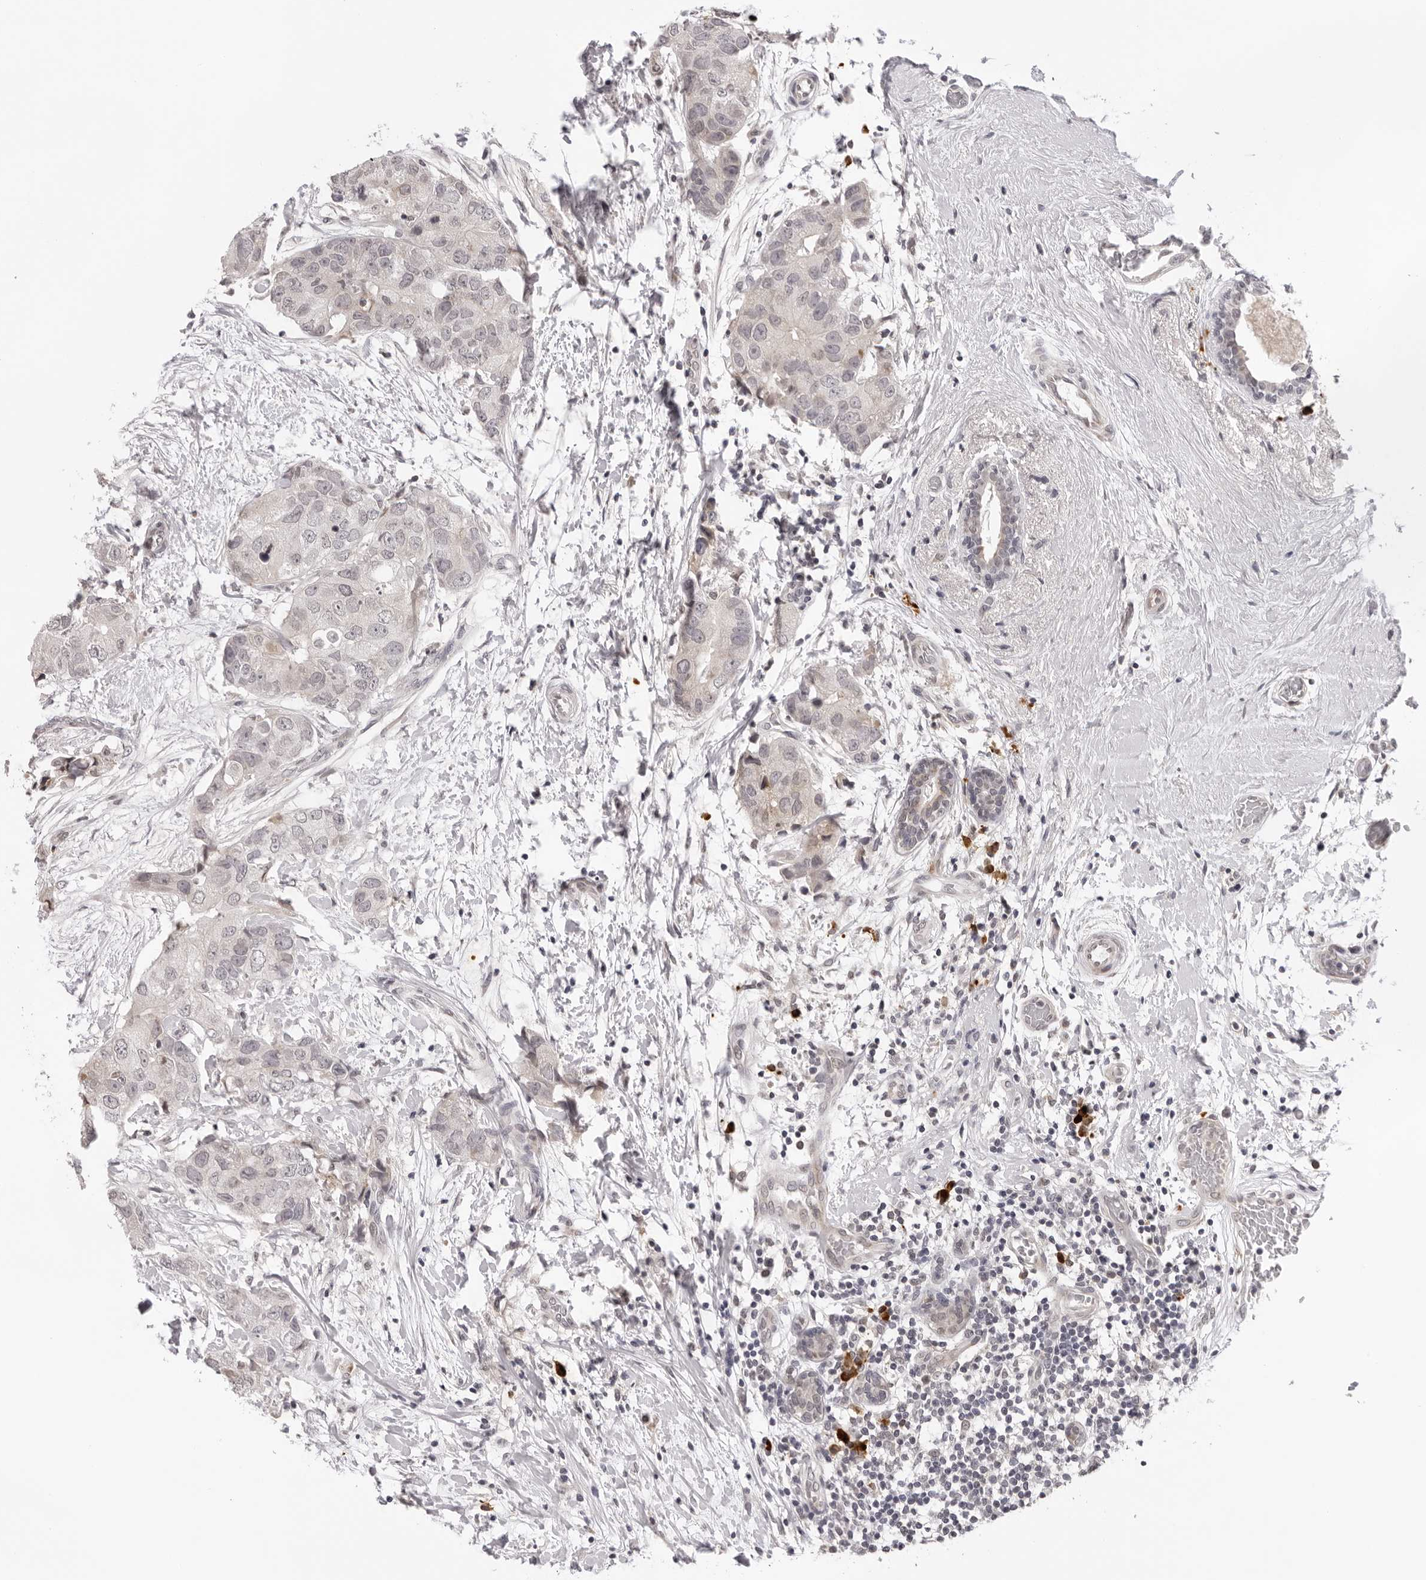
{"staining": {"intensity": "negative", "quantity": "none", "location": "none"}, "tissue": "breast cancer", "cell_type": "Tumor cells", "image_type": "cancer", "snomed": [{"axis": "morphology", "description": "Duct carcinoma"}, {"axis": "topography", "description": "Breast"}], "caption": "This is an immunohistochemistry (IHC) photomicrograph of human breast cancer. There is no staining in tumor cells.", "gene": "IL17RA", "patient": {"sex": "female", "age": 62}}